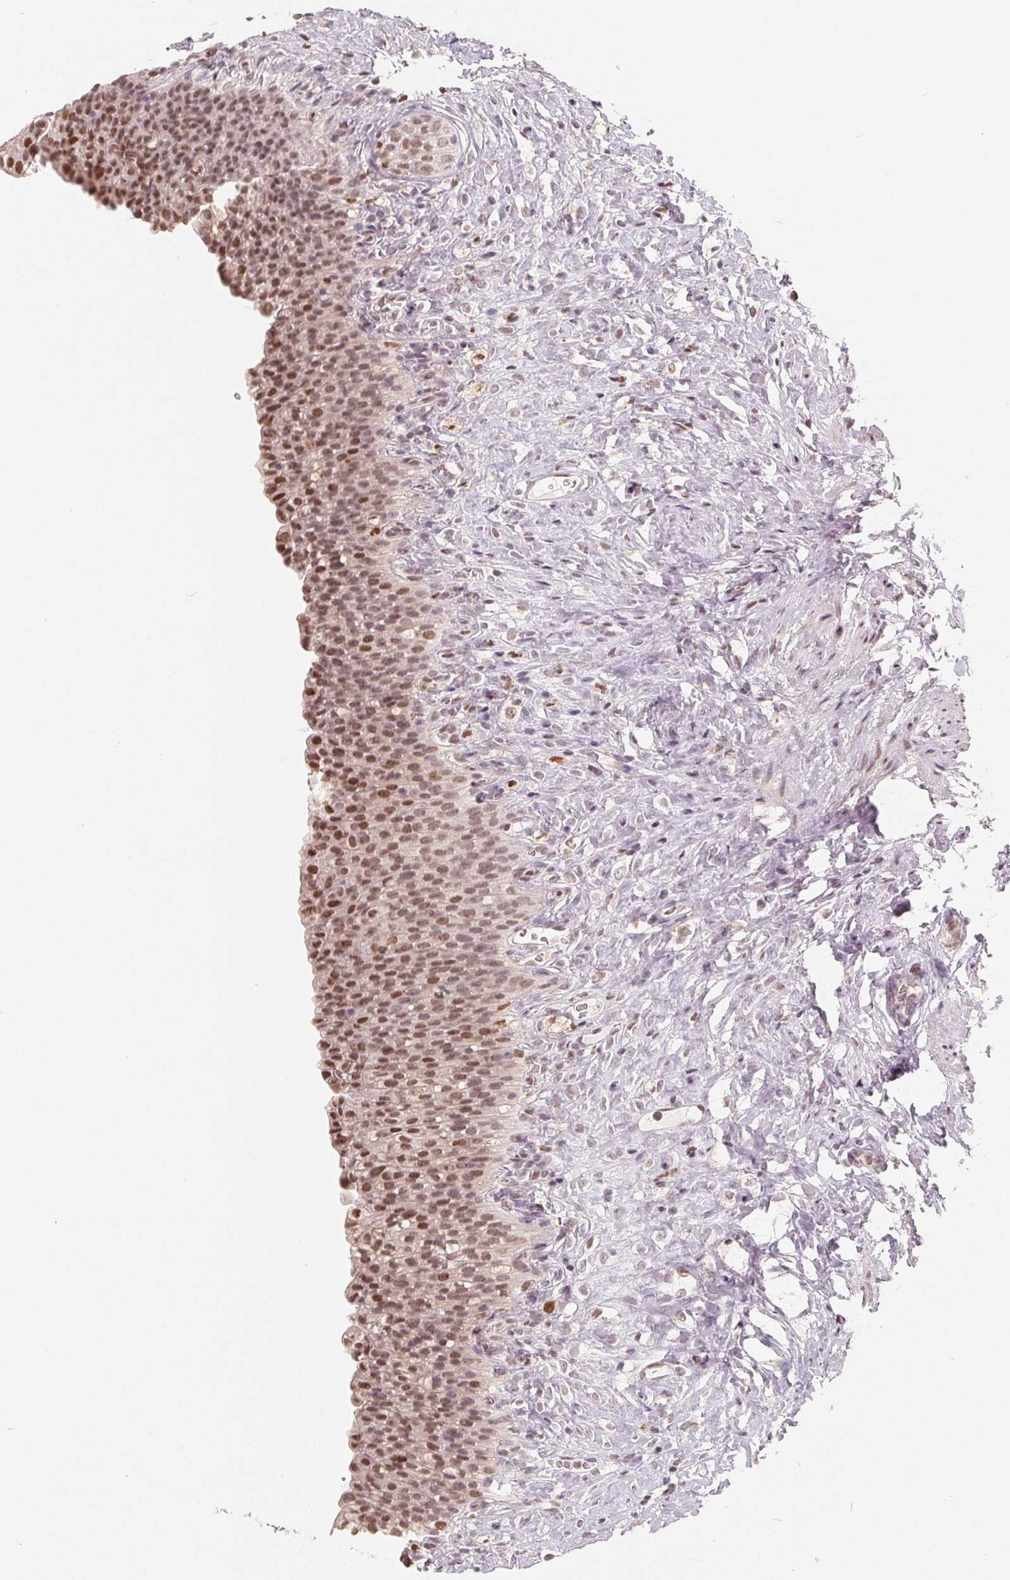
{"staining": {"intensity": "moderate", "quantity": ">75%", "location": "nuclear"}, "tissue": "urinary bladder", "cell_type": "Urothelial cells", "image_type": "normal", "snomed": [{"axis": "morphology", "description": "Normal tissue, NOS"}, {"axis": "topography", "description": "Urinary bladder"}, {"axis": "topography", "description": "Prostate"}], "caption": "About >75% of urothelial cells in normal human urinary bladder demonstrate moderate nuclear protein expression as visualized by brown immunohistochemical staining.", "gene": "CCDC138", "patient": {"sex": "male", "age": 76}}